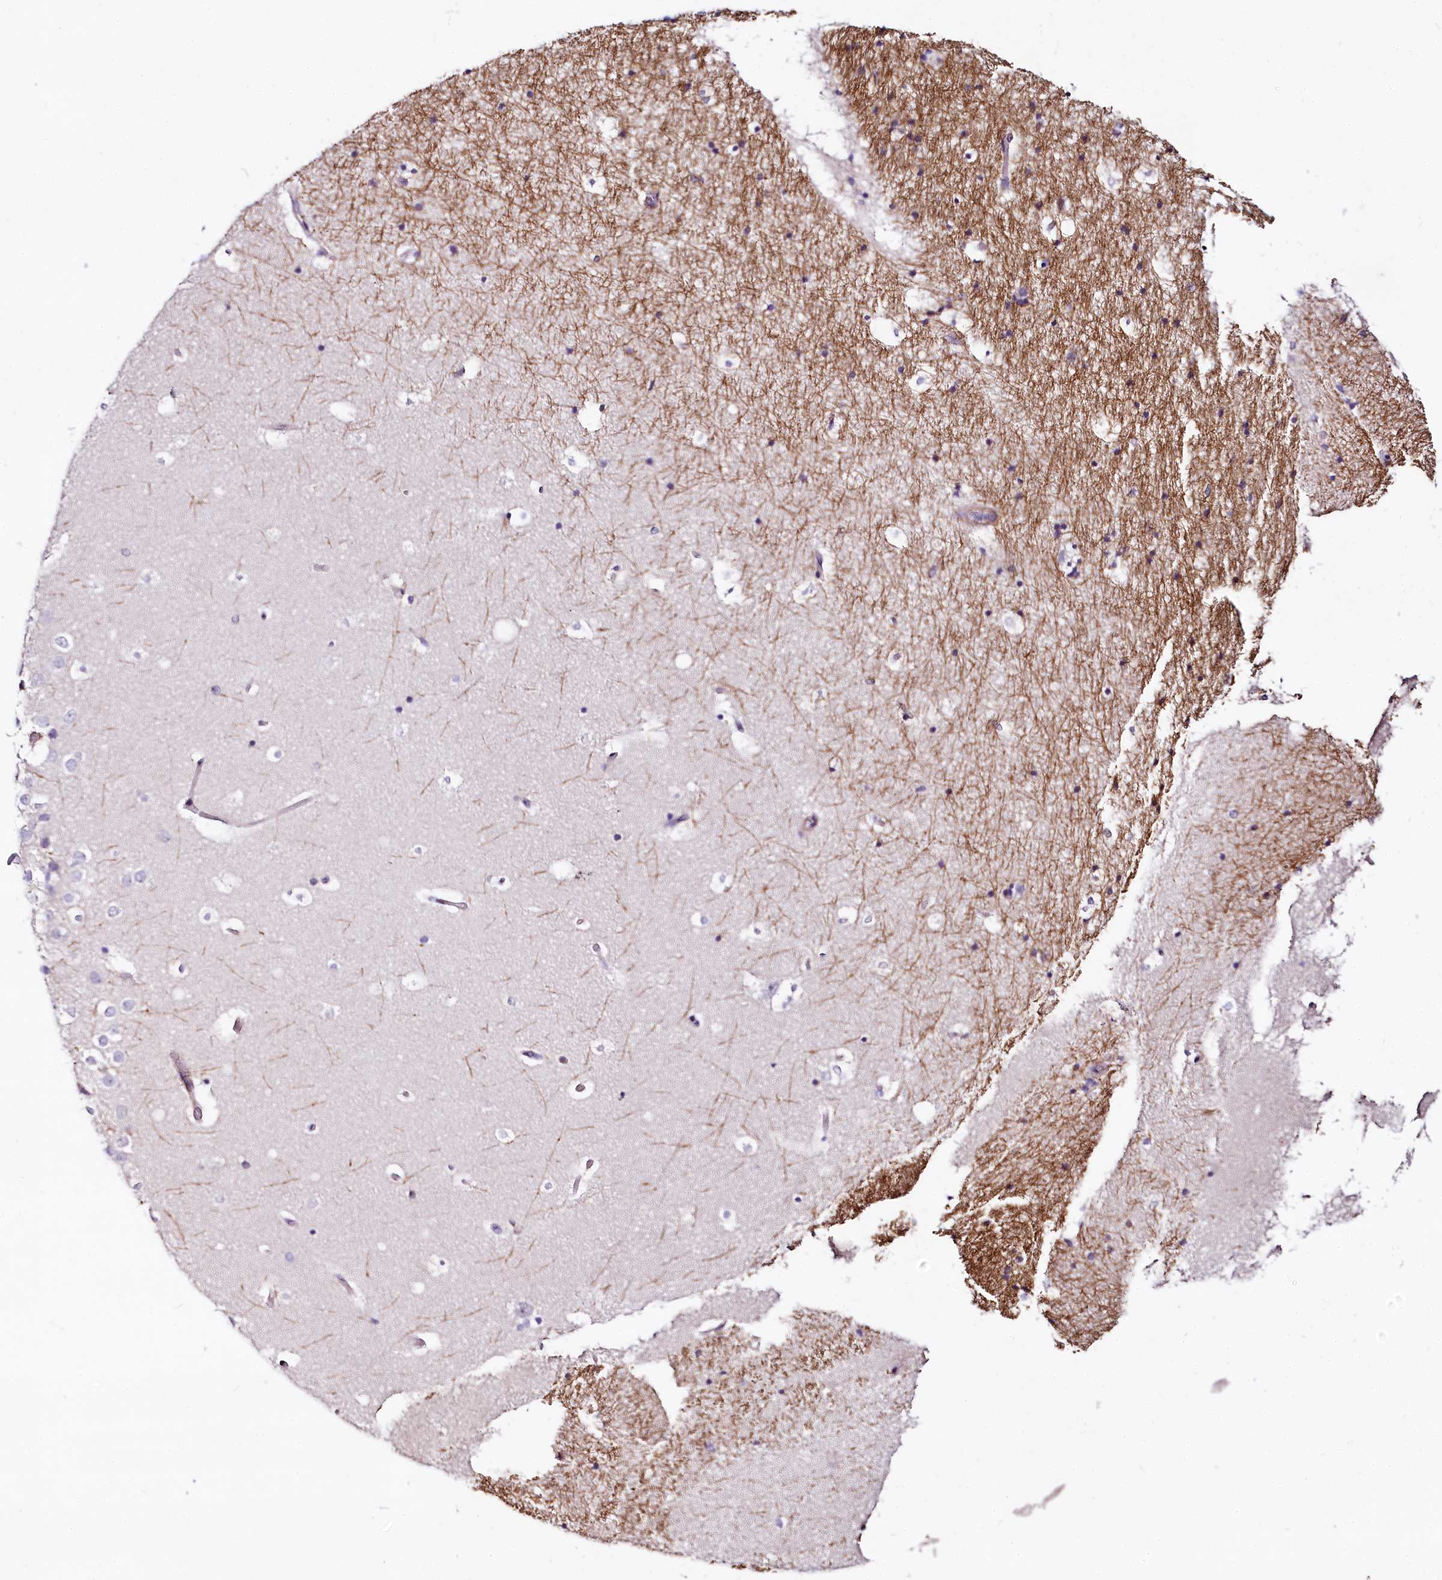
{"staining": {"intensity": "negative", "quantity": "none", "location": "none"}, "tissue": "hippocampus", "cell_type": "Glial cells", "image_type": "normal", "snomed": [{"axis": "morphology", "description": "Normal tissue, NOS"}, {"axis": "topography", "description": "Hippocampus"}], "caption": "This is an immunohistochemistry micrograph of unremarkable hippocampus. There is no expression in glial cells.", "gene": "FCHSD2", "patient": {"sex": "female", "age": 52}}